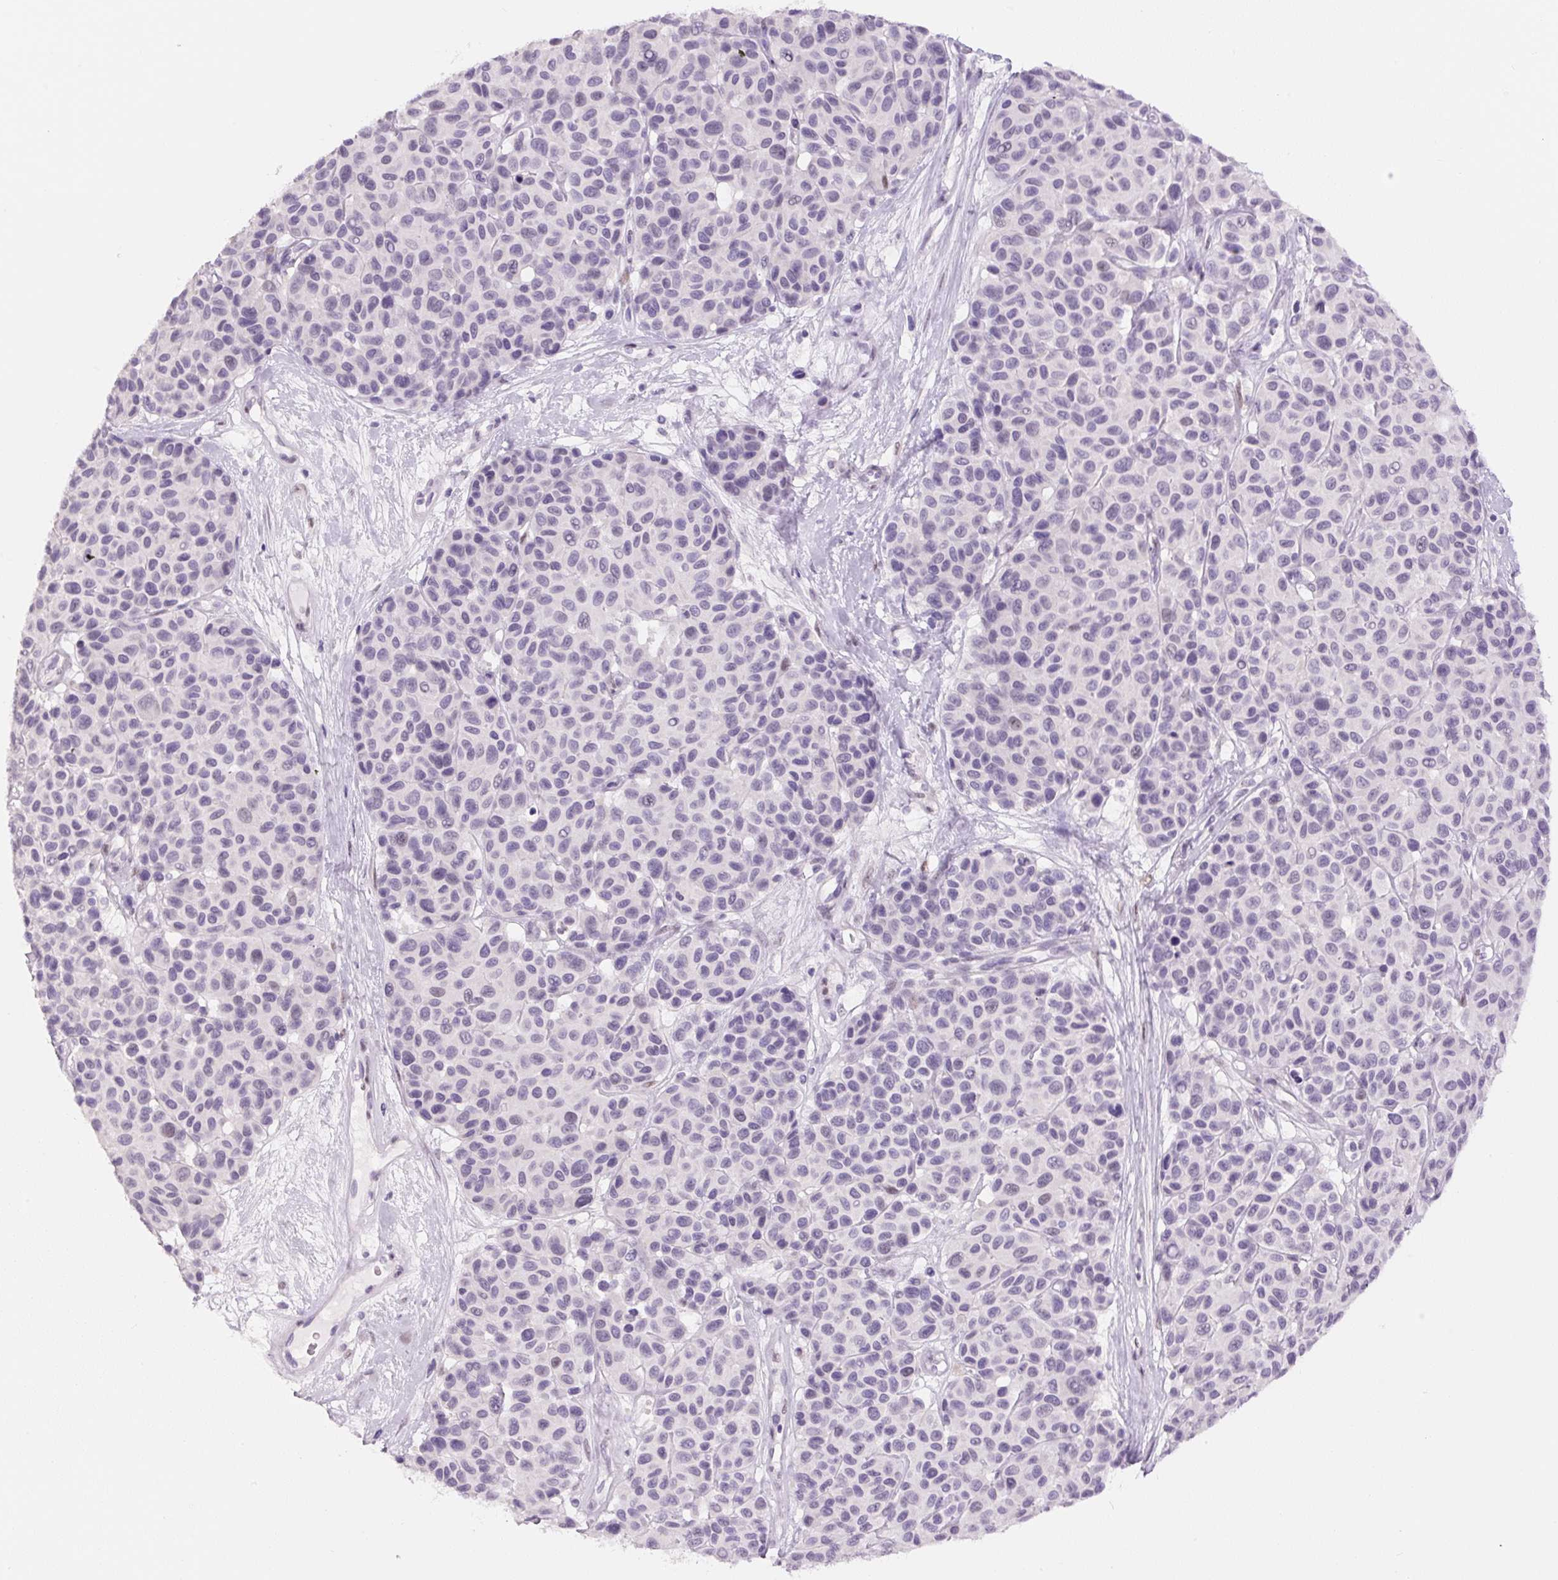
{"staining": {"intensity": "negative", "quantity": "none", "location": "none"}, "tissue": "melanoma", "cell_type": "Tumor cells", "image_type": "cancer", "snomed": [{"axis": "morphology", "description": "Malignant melanoma, NOS"}, {"axis": "topography", "description": "Skin"}], "caption": "An immunohistochemistry (IHC) photomicrograph of melanoma is shown. There is no staining in tumor cells of melanoma.", "gene": "SIX1", "patient": {"sex": "female", "age": 66}}